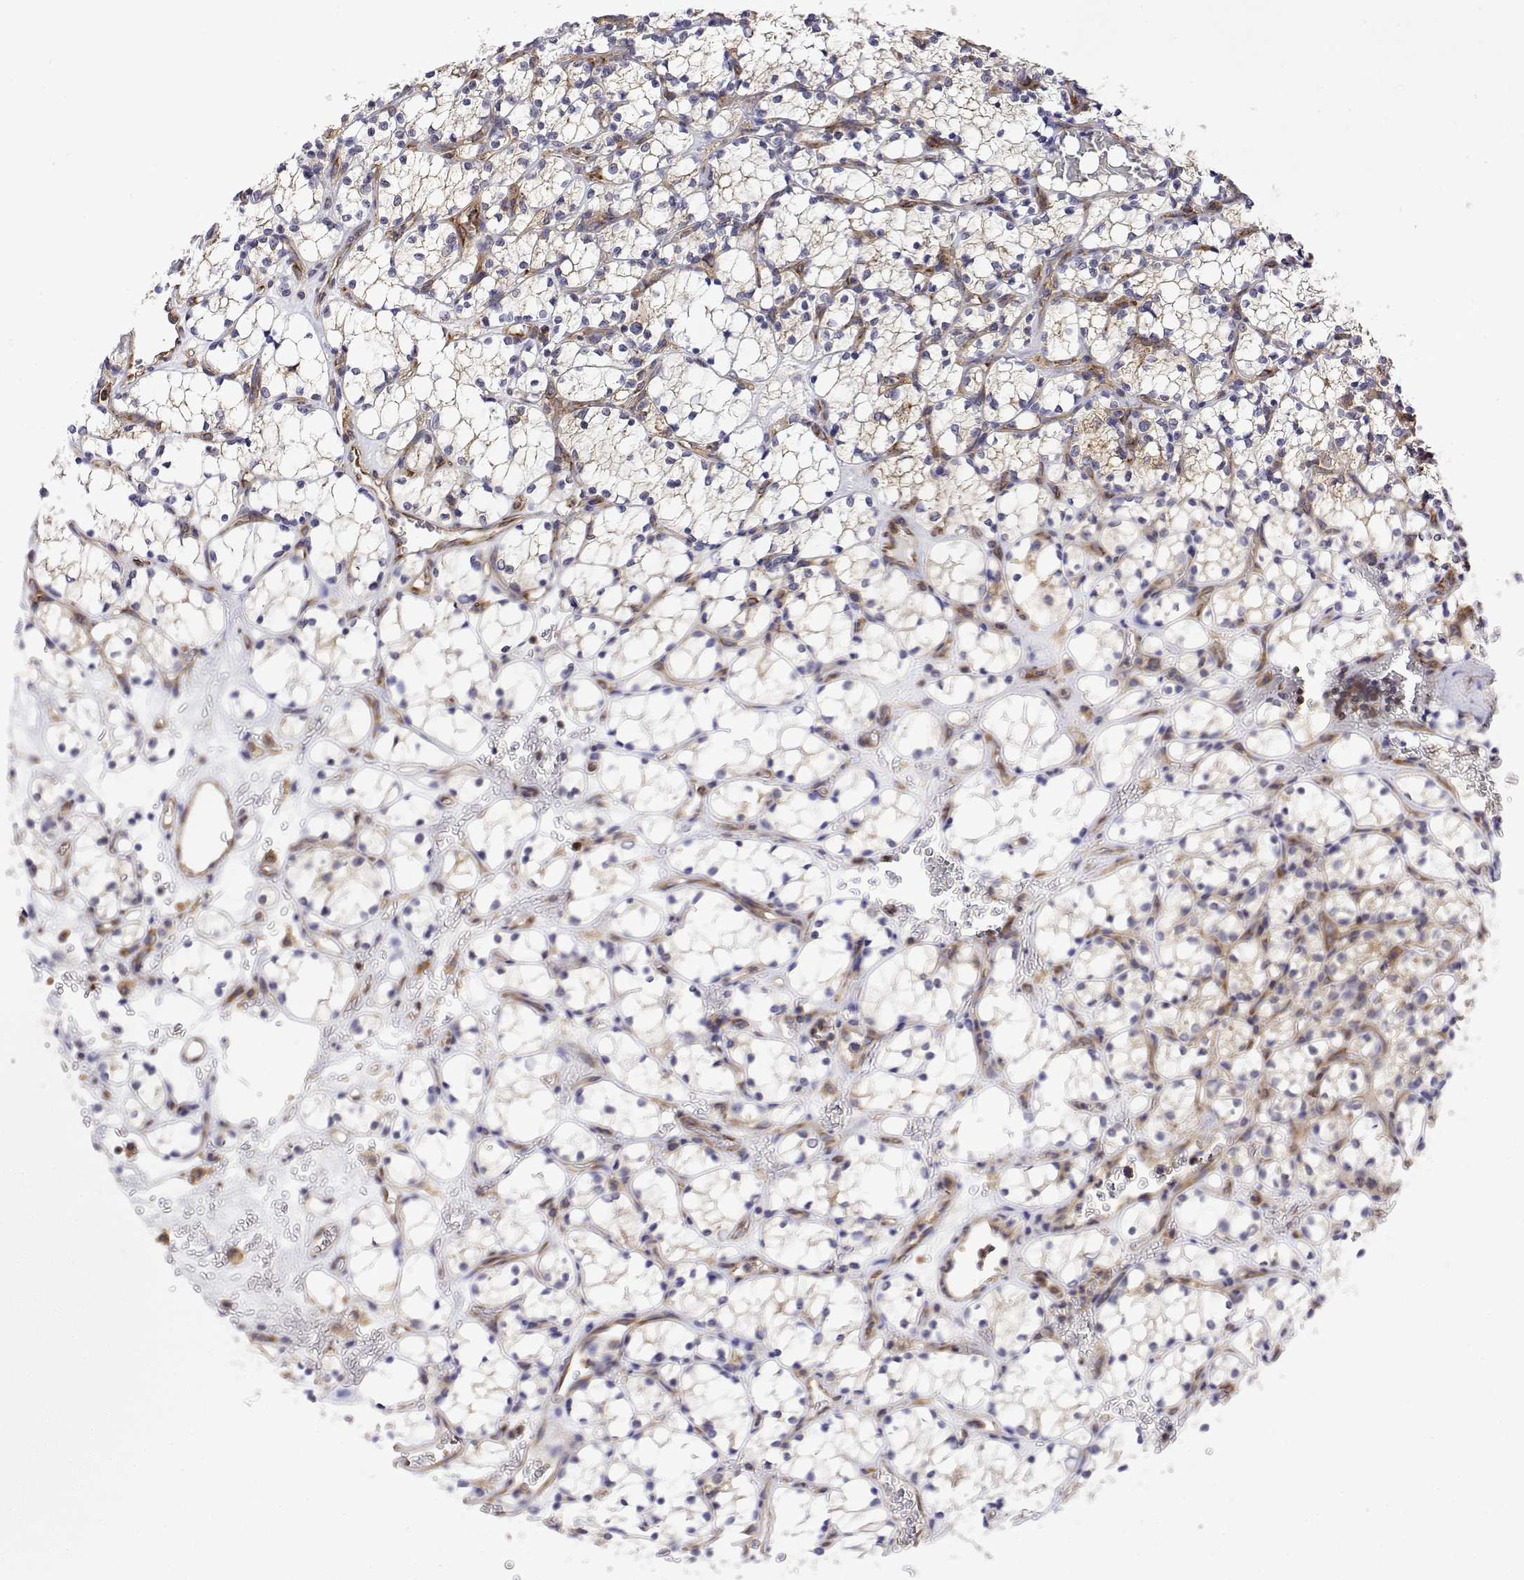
{"staining": {"intensity": "moderate", "quantity": "<25%", "location": "cytoplasmic/membranous"}, "tissue": "renal cancer", "cell_type": "Tumor cells", "image_type": "cancer", "snomed": [{"axis": "morphology", "description": "Adenocarcinoma, NOS"}, {"axis": "topography", "description": "Kidney"}], "caption": "This is an image of IHC staining of renal cancer, which shows moderate positivity in the cytoplasmic/membranous of tumor cells.", "gene": "EEF1G", "patient": {"sex": "female", "age": 69}}